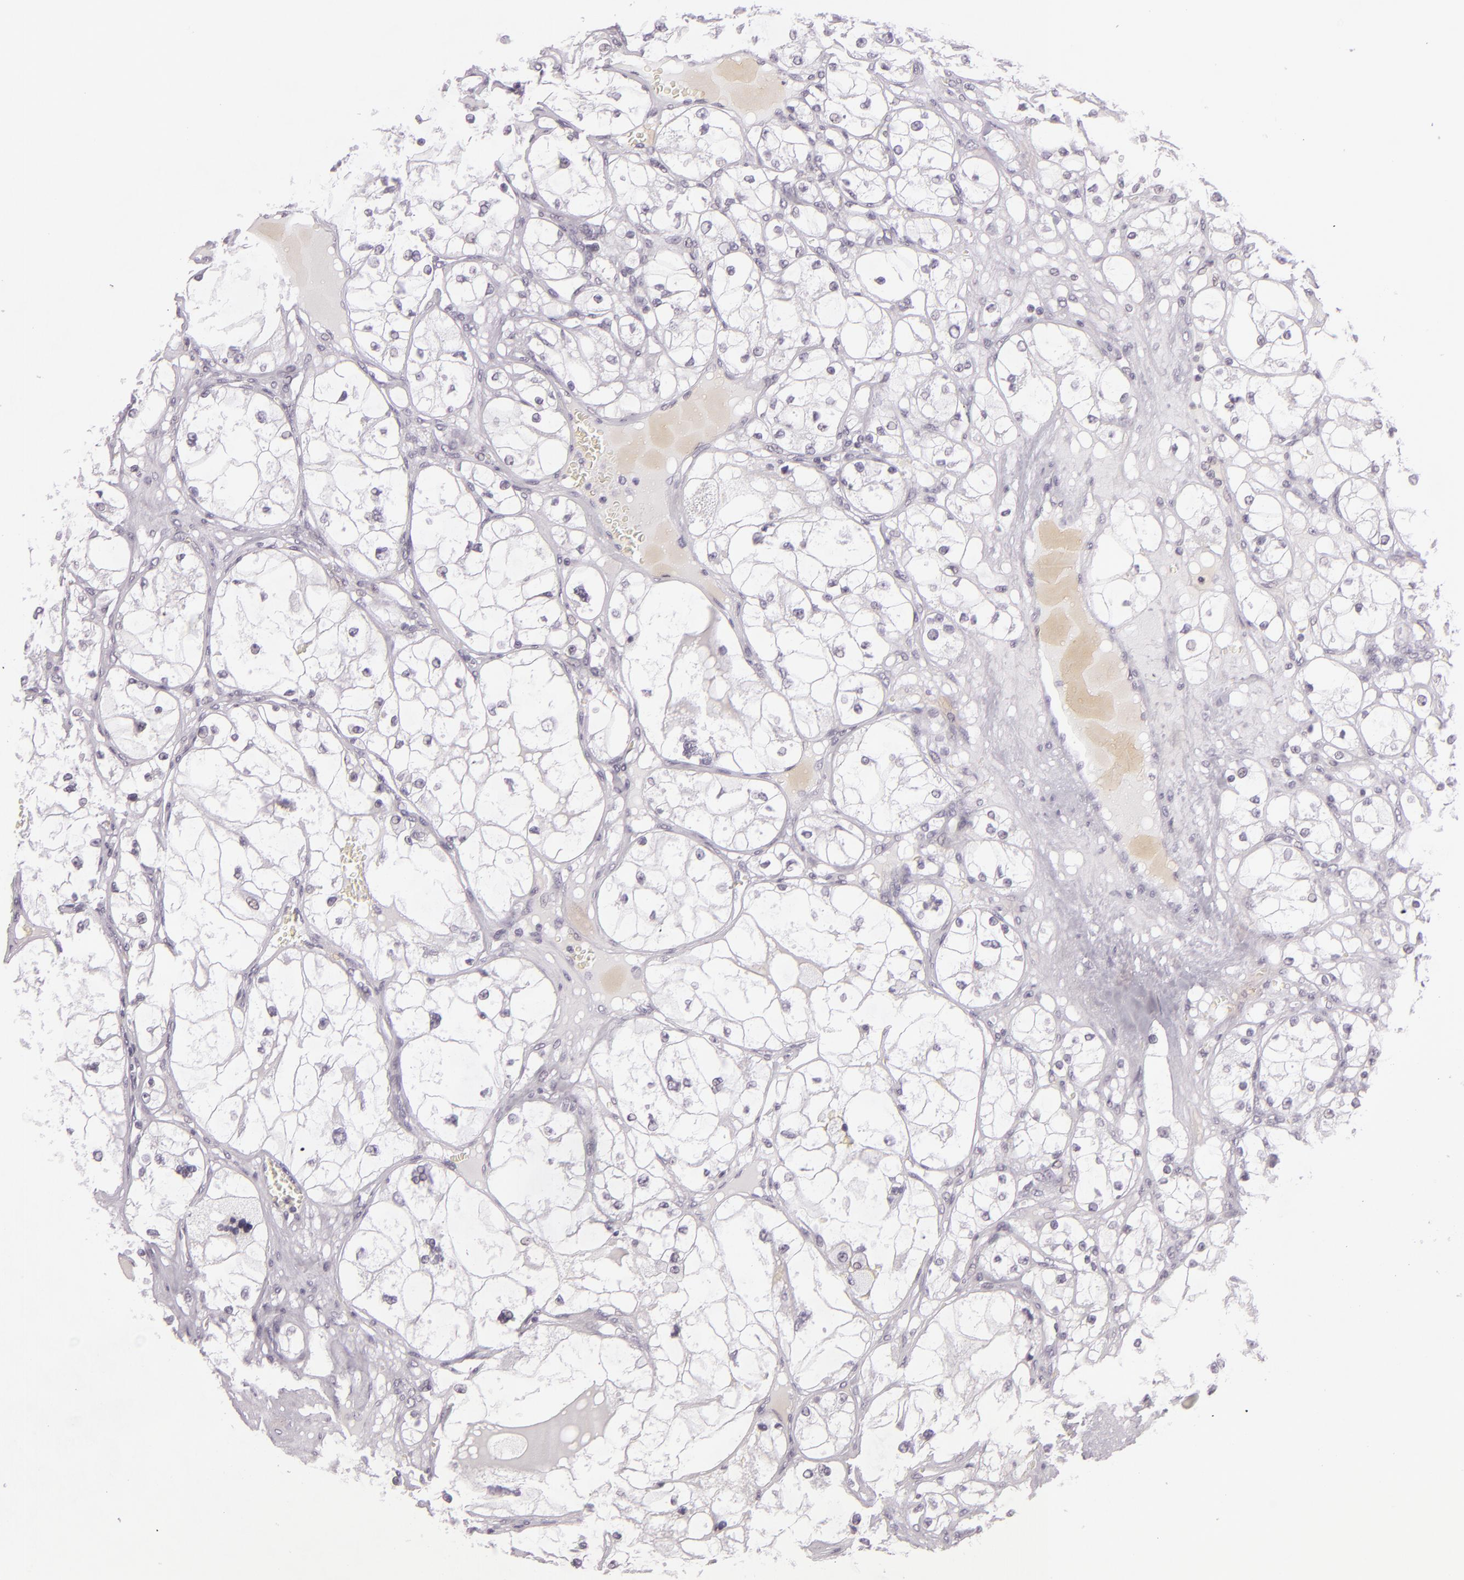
{"staining": {"intensity": "negative", "quantity": "none", "location": "none"}, "tissue": "renal cancer", "cell_type": "Tumor cells", "image_type": "cancer", "snomed": [{"axis": "morphology", "description": "Adenocarcinoma, NOS"}, {"axis": "topography", "description": "Kidney"}], "caption": "Immunohistochemistry (IHC) of adenocarcinoma (renal) exhibits no staining in tumor cells.", "gene": "MCM3", "patient": {"sex": "male", "age": 61}}